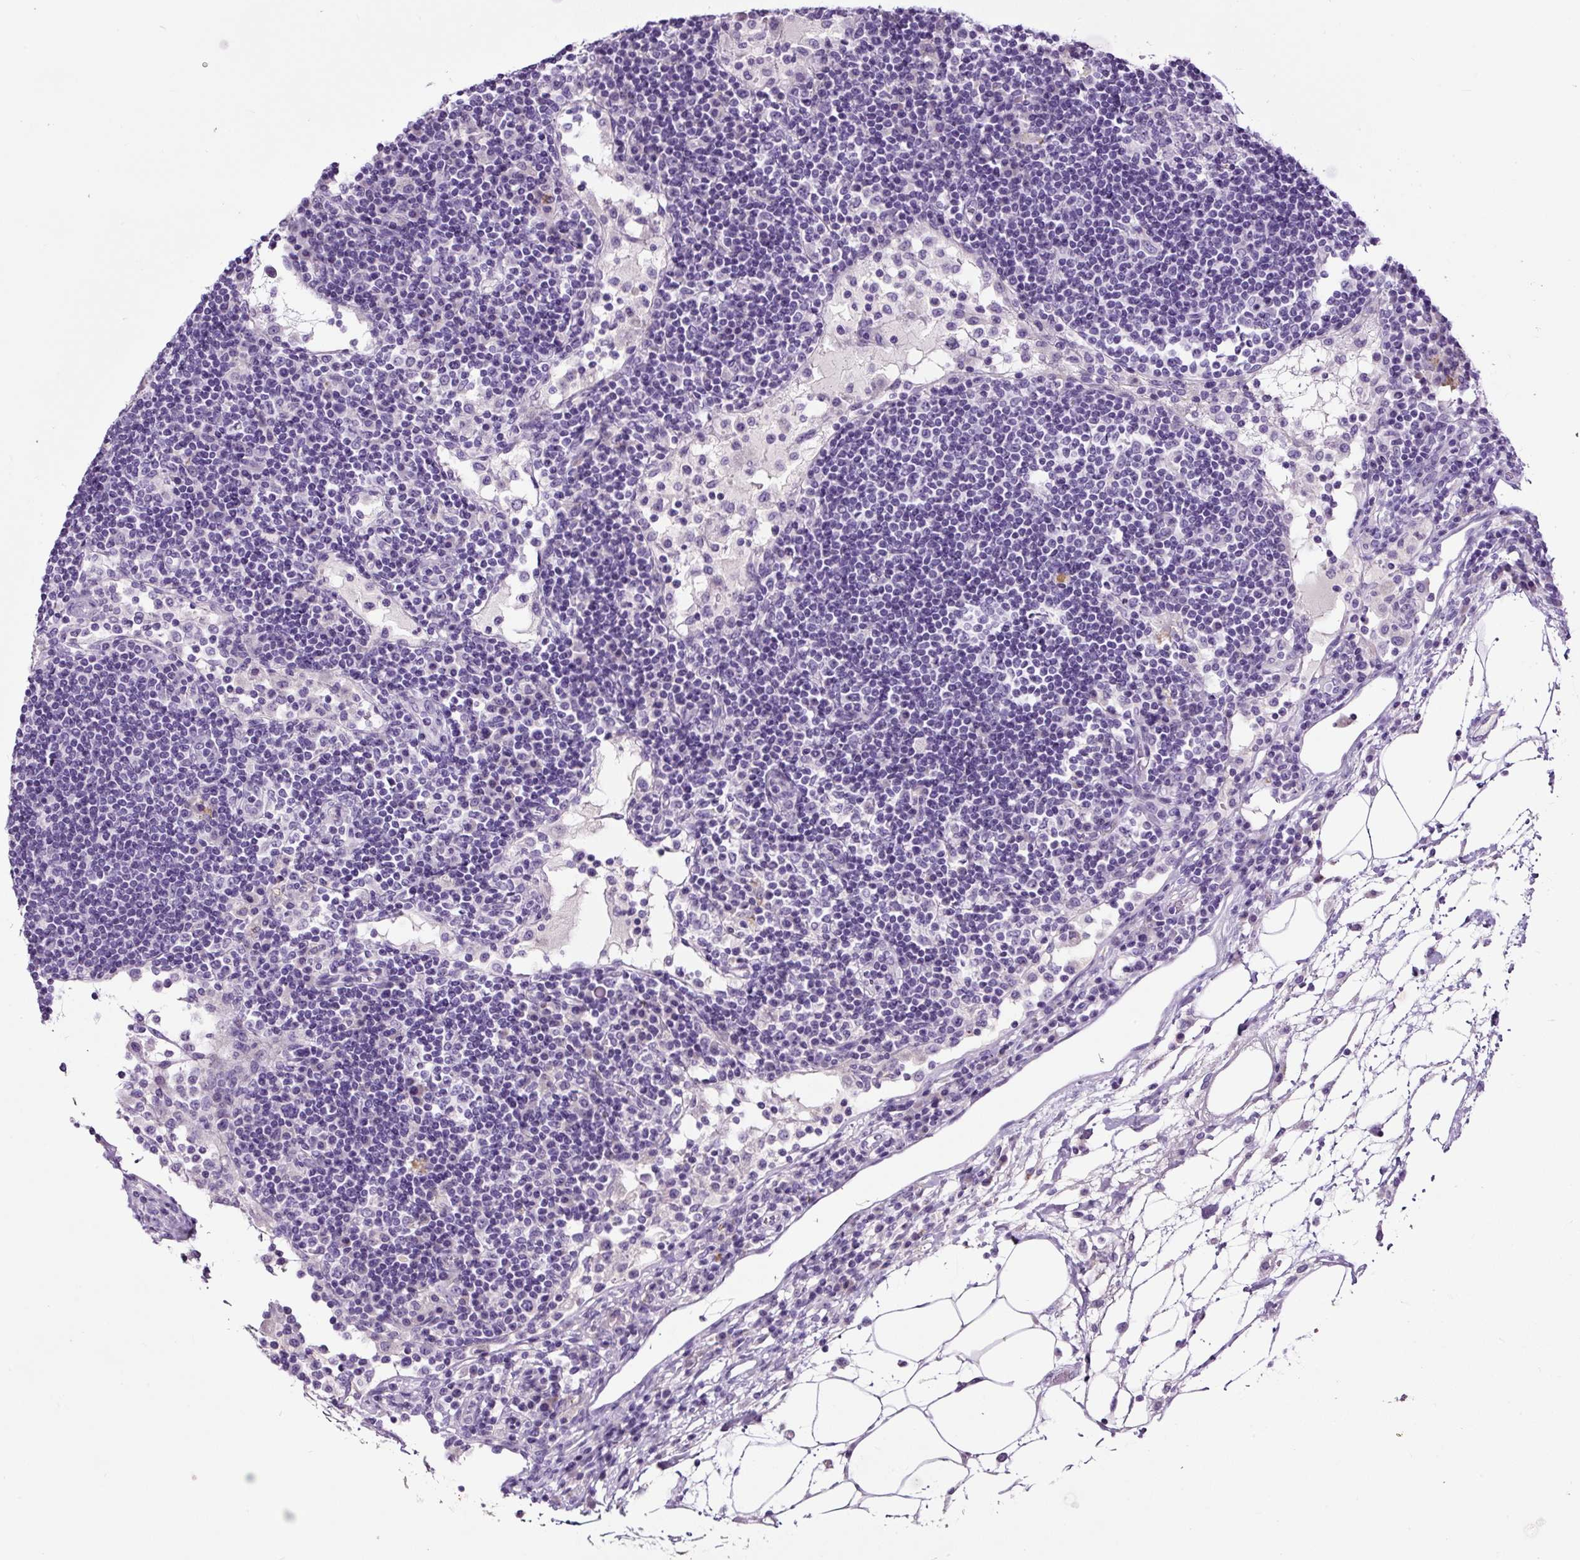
{"staining": {"intensity": "negative", "quantity": "none", "location": "none"}, "tissue": "lymph node", "cell_type": "Germinal center cells", "image_type": "normal", "snomed": [{"axis": "morphology", "description": "Normal tissue, NOS"}, {"axis": "topography", "description": "Lymph node"}], "caption": "DAB (3,3'-diaminobenzidine) immunohistochemical staining of benign lymph node shows no significant expression in germinal center cells. (DAB (3,3'-diaminobenzidine) immunohistochemistry (IHC) visualized using brightfield microscopy, high magnification).", "gene": "SP8", "patient": {"sex": "female", "age": 53}}